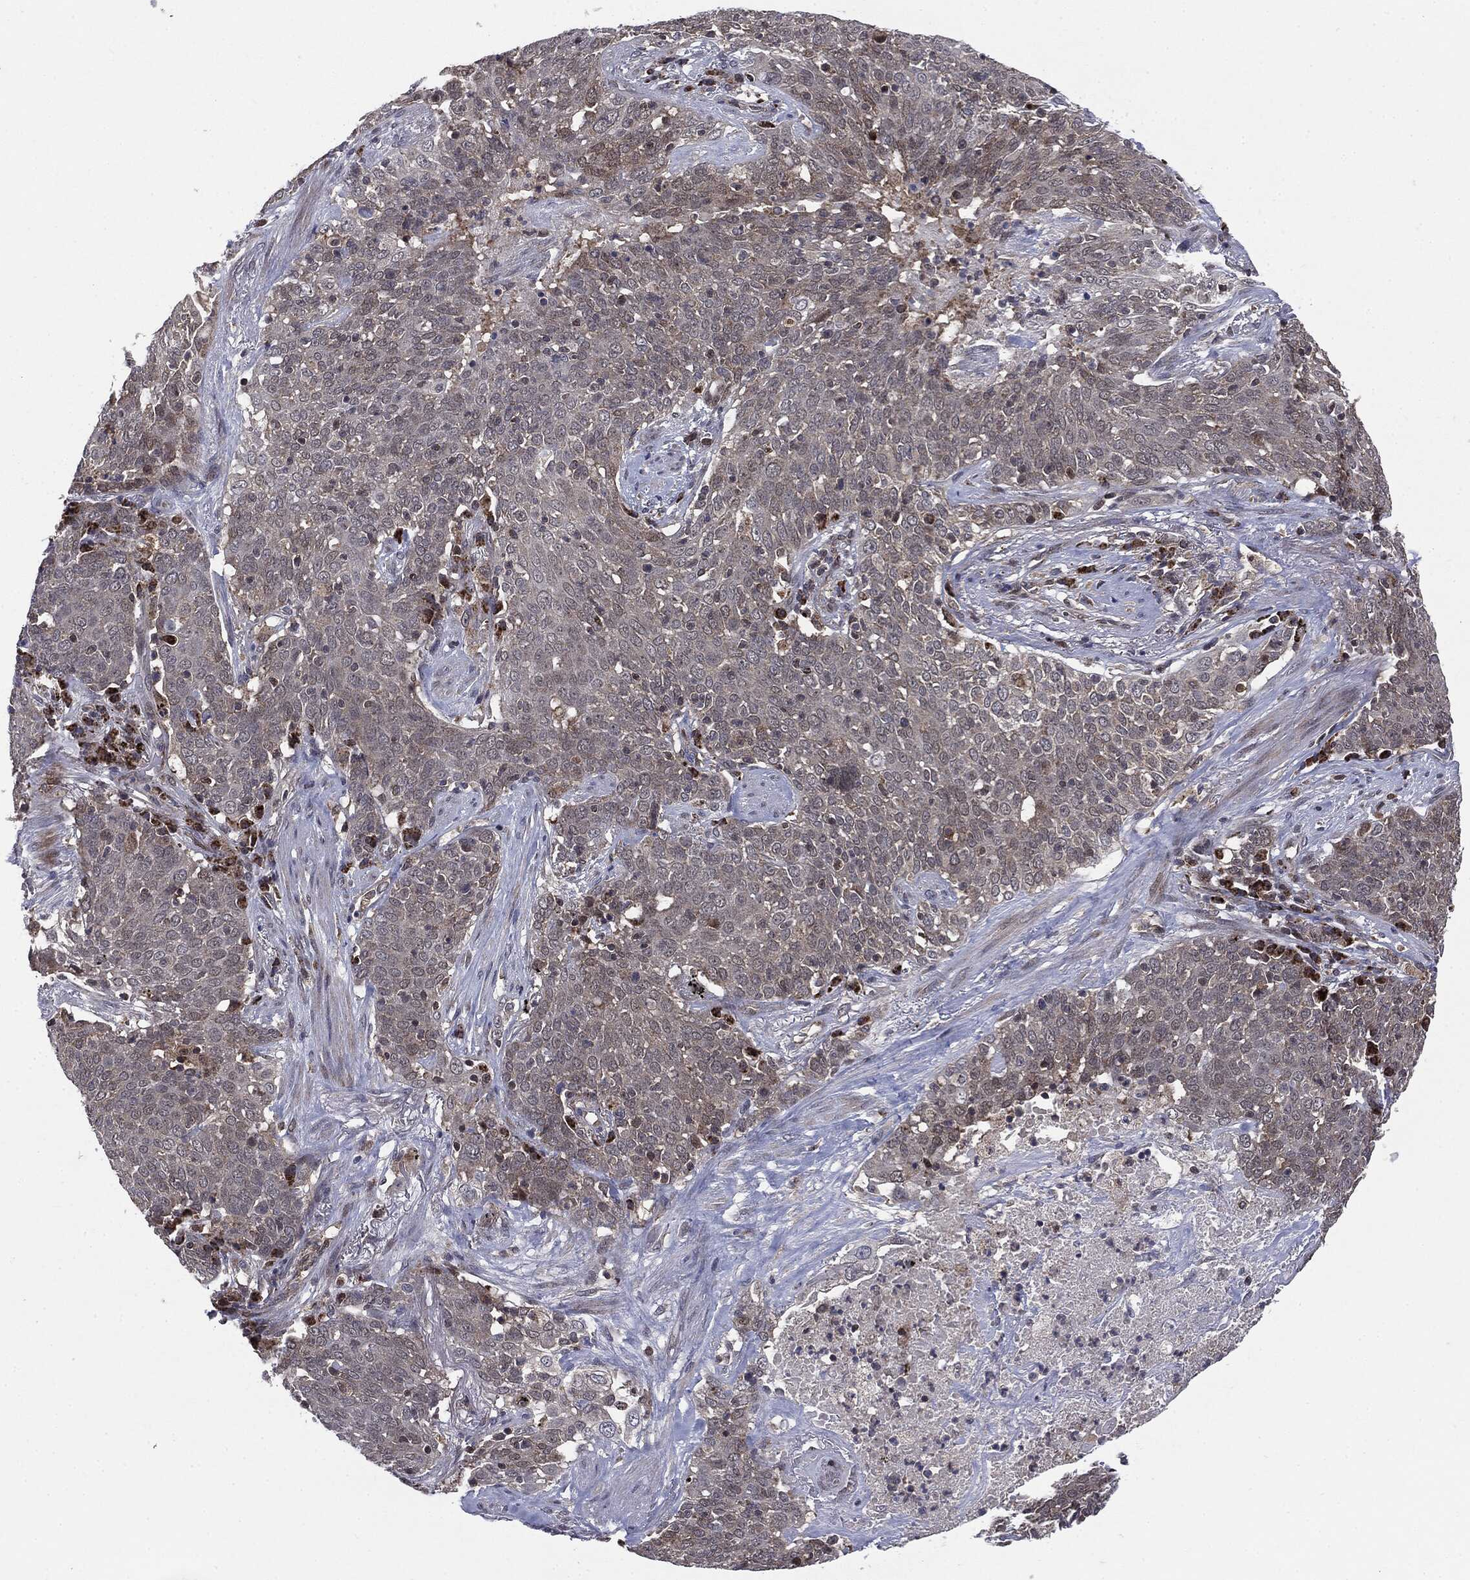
{"staining": {"intensity": "negative", "quantity": "none", "location": "none"}, "tissue": "lung cancer", "cell_type": "Tumor cells", "image_type": "cancer", "snomed": [{"axis": "morphology", "description": "Squamous cell carcinoma, NOS"}, {"axis": "topography", "description": "Lung"}], "caption": "Image shows no significant protein staining in tumor cells of lung cancer (squamous cell carcinoma). The staining is performed using DAB brown chromogen with nuclei counter-stained in using hematoxylin.", "gene": "PTPA", "patient": {"sex": "male", "age": 82}}